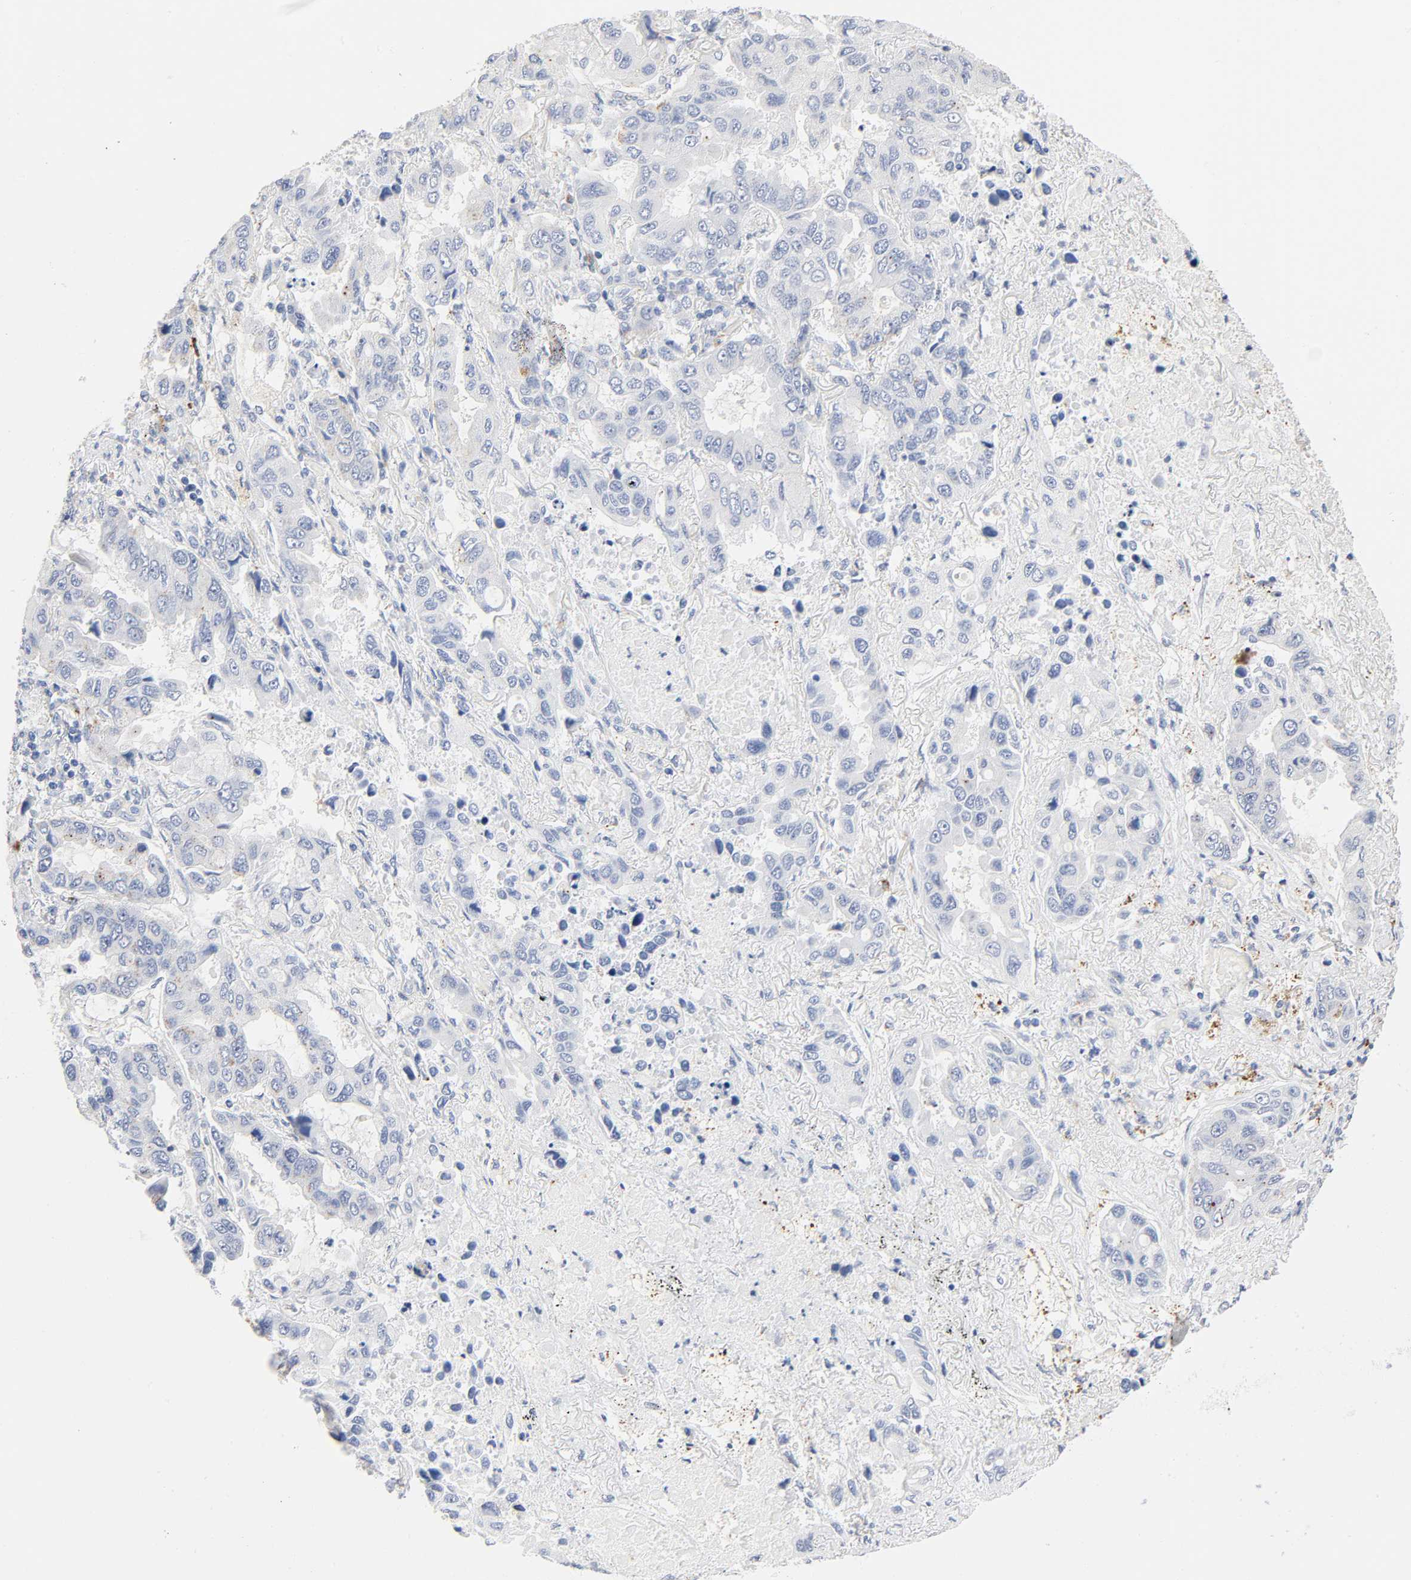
{"staining": {"intensity": "negative", "quantity": "none", "location": "none"}, "tissue": "lung cancer", "cell_type": "Tumor cells", "image_type": "cancer", "snomed": [{"axis": "morphology", "description": "Adenocarcinoma, NOS"}, {"axis": "topography", "description": "Lung"}], "caption": "DAB immunohistochemical staining of lung cancer reveals no significant positivity in tumor cells.", "gene": "PLP1", "patient": {"sex": "male", "age": 64}}